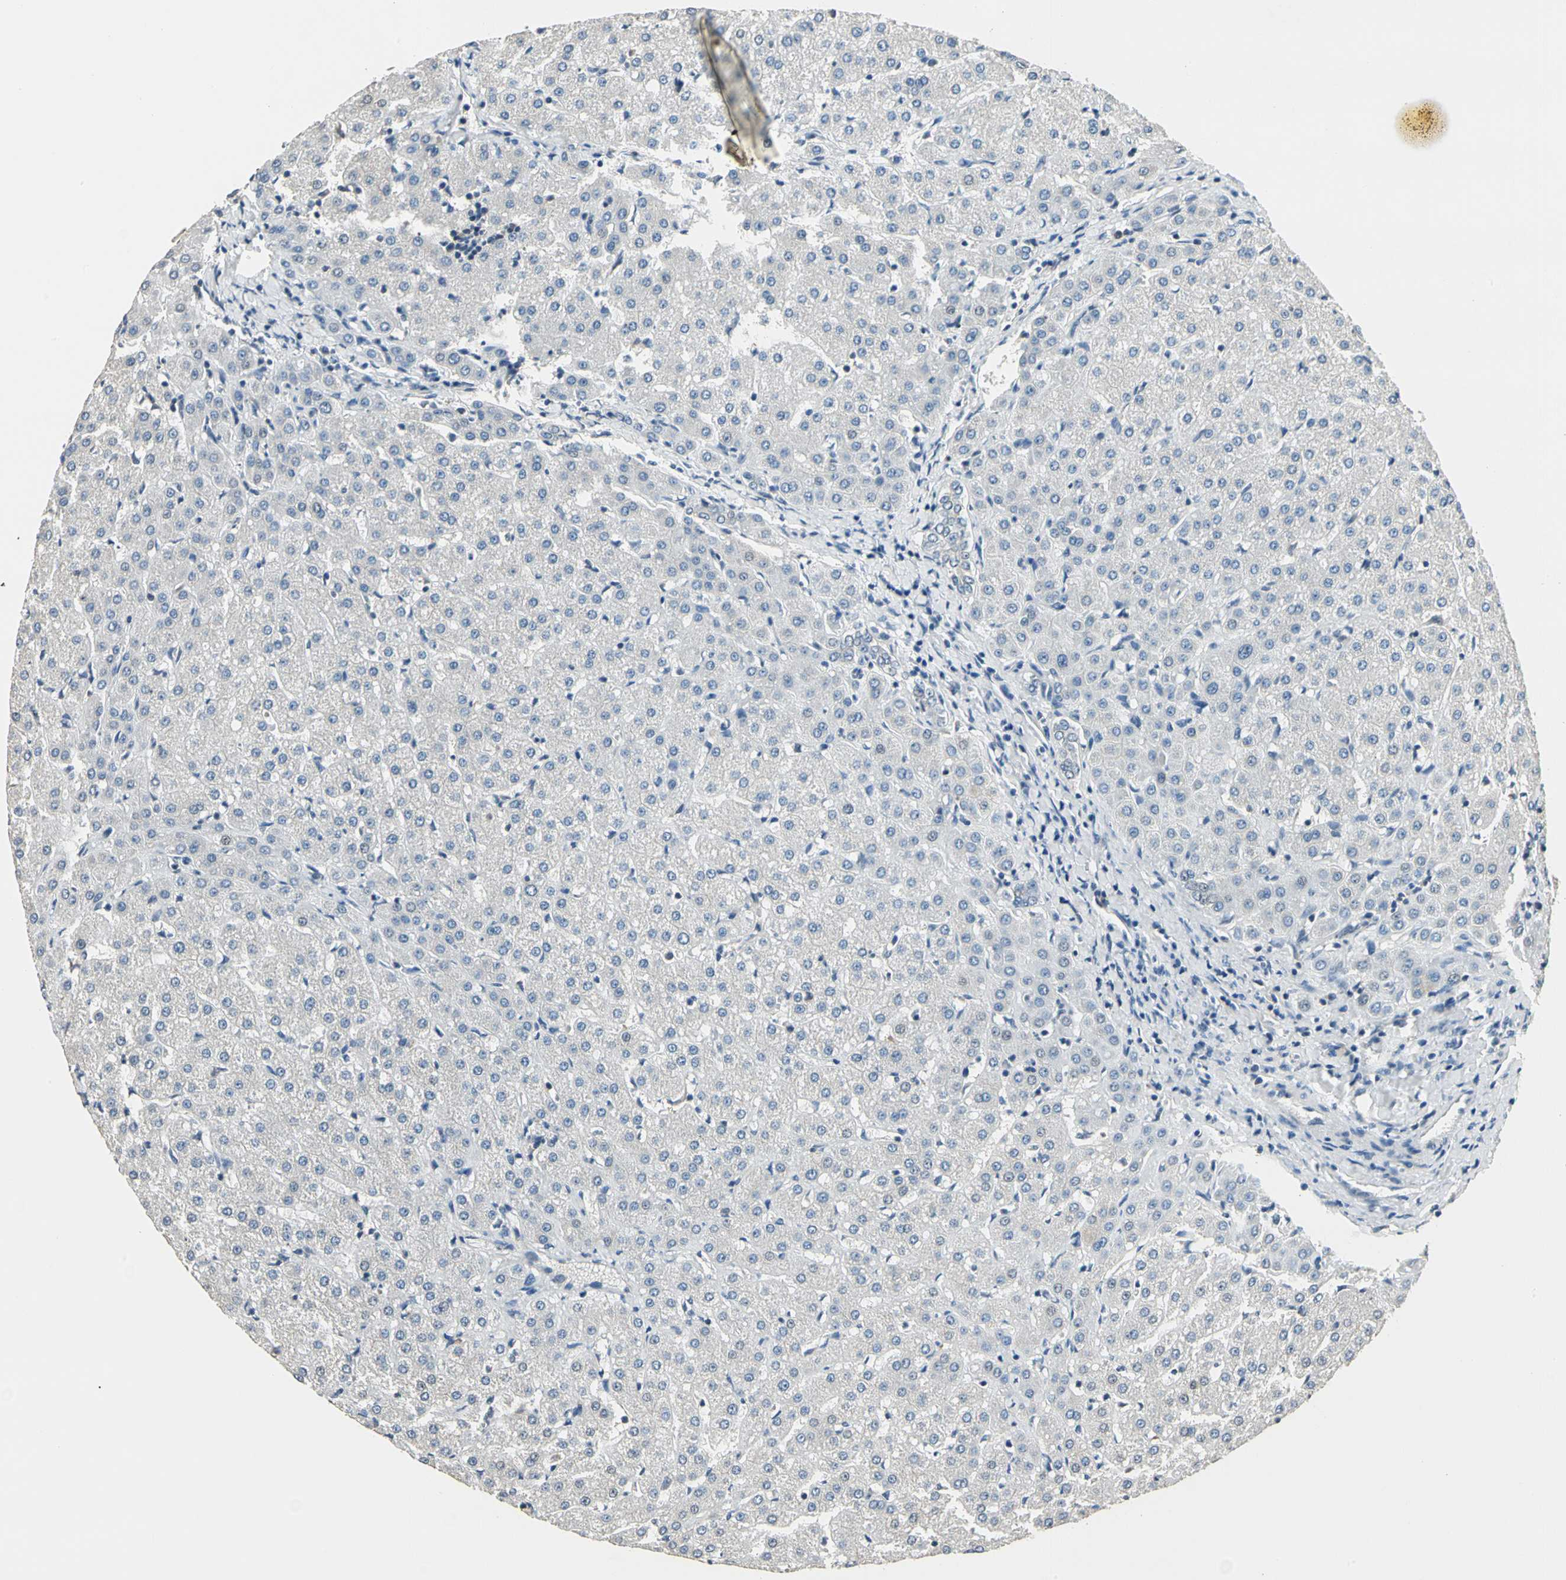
{"staining": {"intensity": "weak", "quantity": "25%-75%", "location": "cytoplasmic/membranous"}, "tissue": "liver", "cell_type": "Cholangiocytes", "image_type": "normal", "snomed": [{"axis": "morphology", "description": "Normal tissue, NOS"}, {"axis": "topography", "description": "Liver"}], "caption": "Weak cytoplasmic/membranous expression is seen in approximately 25%-75% of cholangiocytes in benign liver.", "gene": "MAP3K7", "patient": {"sex": "female", "age": 27}}